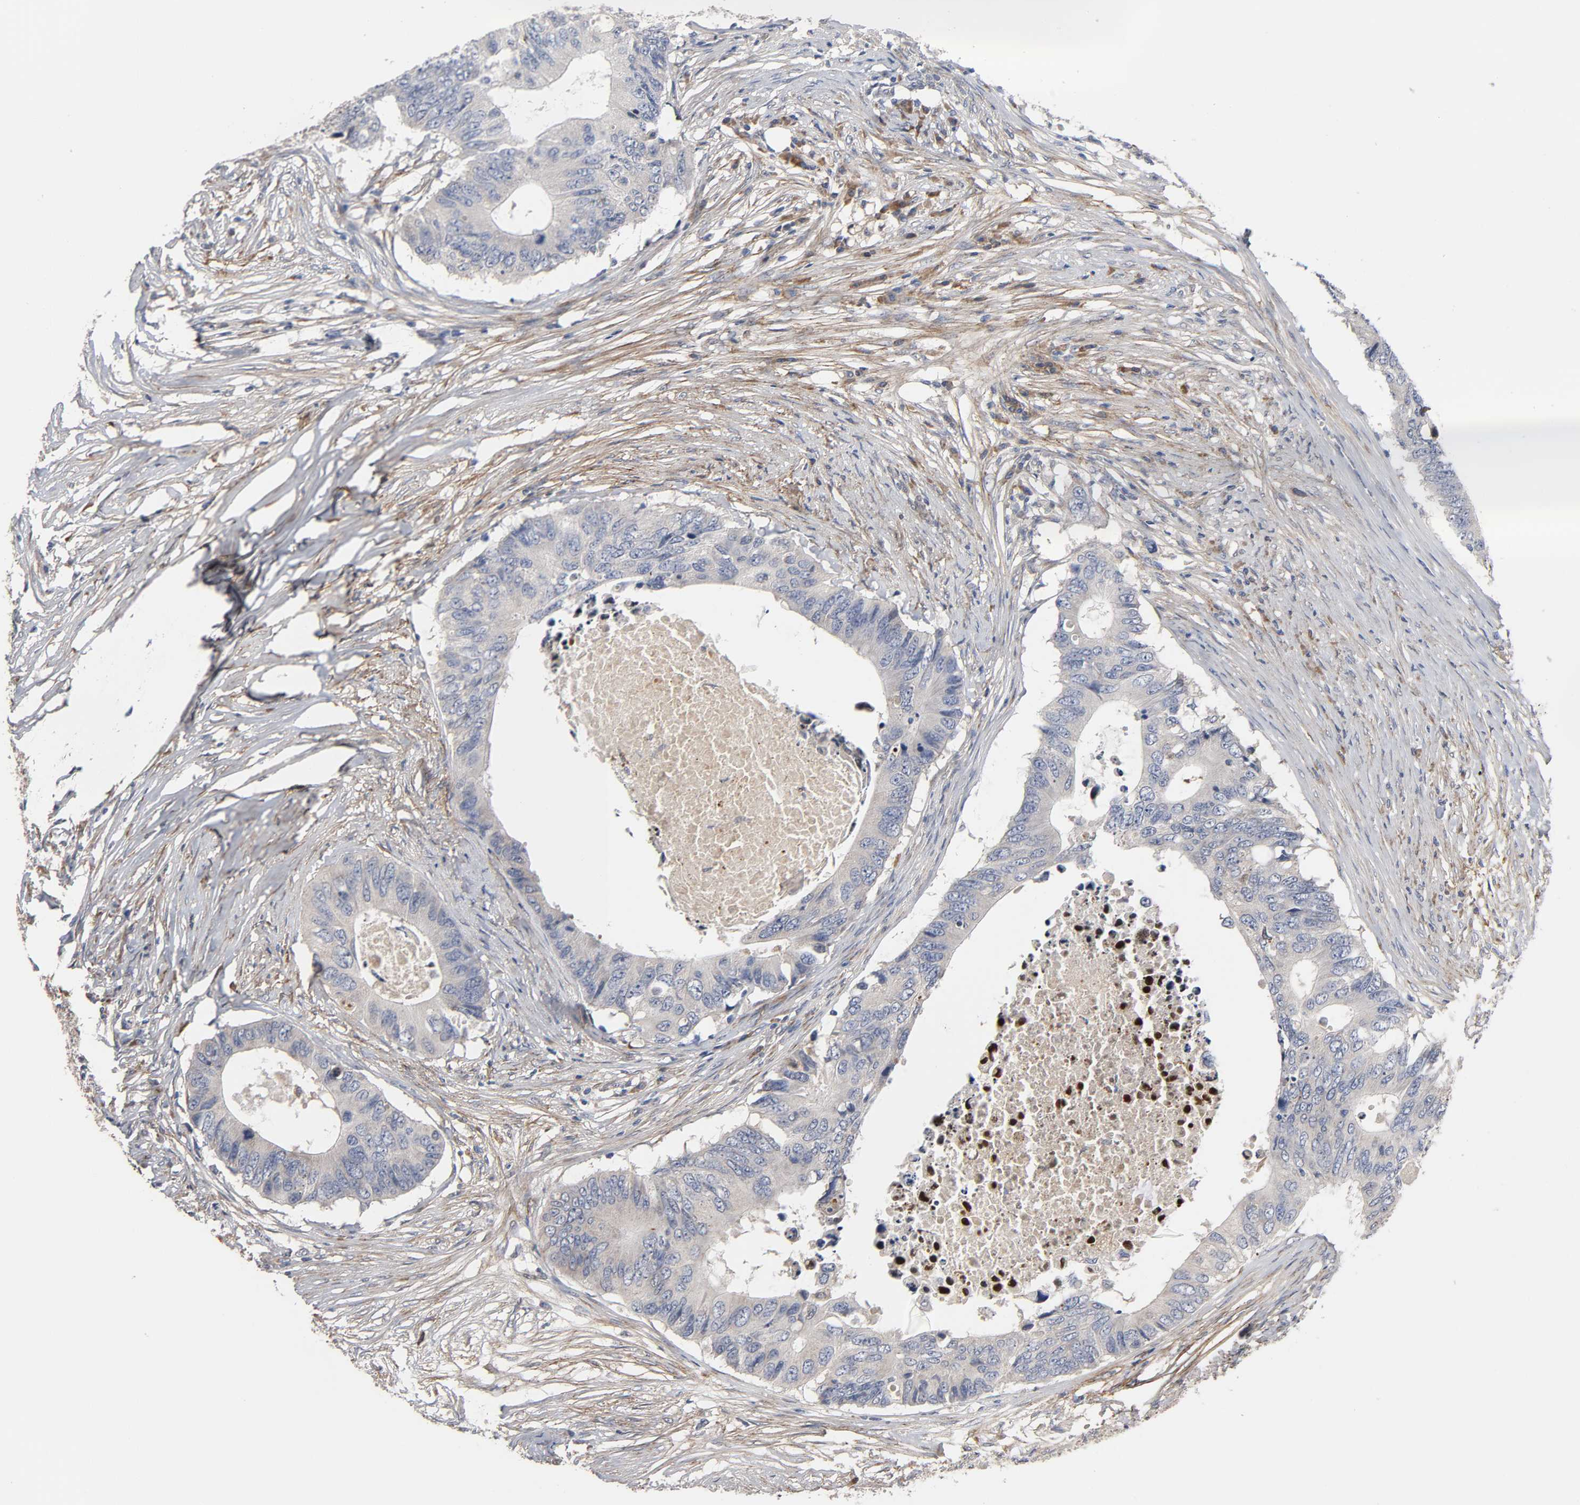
{"staining": {"intensity": "negative", "quantity": "none", "location": "none"}, "tissue": "colorectal cancer", "cell_type": "Tumor cells", "image_type": "cancer", "snomed": [{"axis": "morphology", "description": "Adenocarcinoma, NOS"}, {"axis": "topography", "description": "Colon"}], "caption": "Protein analysis of colorectal adenocarcinoma reveals no significant staining in tumor cells. (DAB IHC with hematoxylin counter stain).", "gene": "HDLBP", "patient": {"sex": "male", "age": 71}}